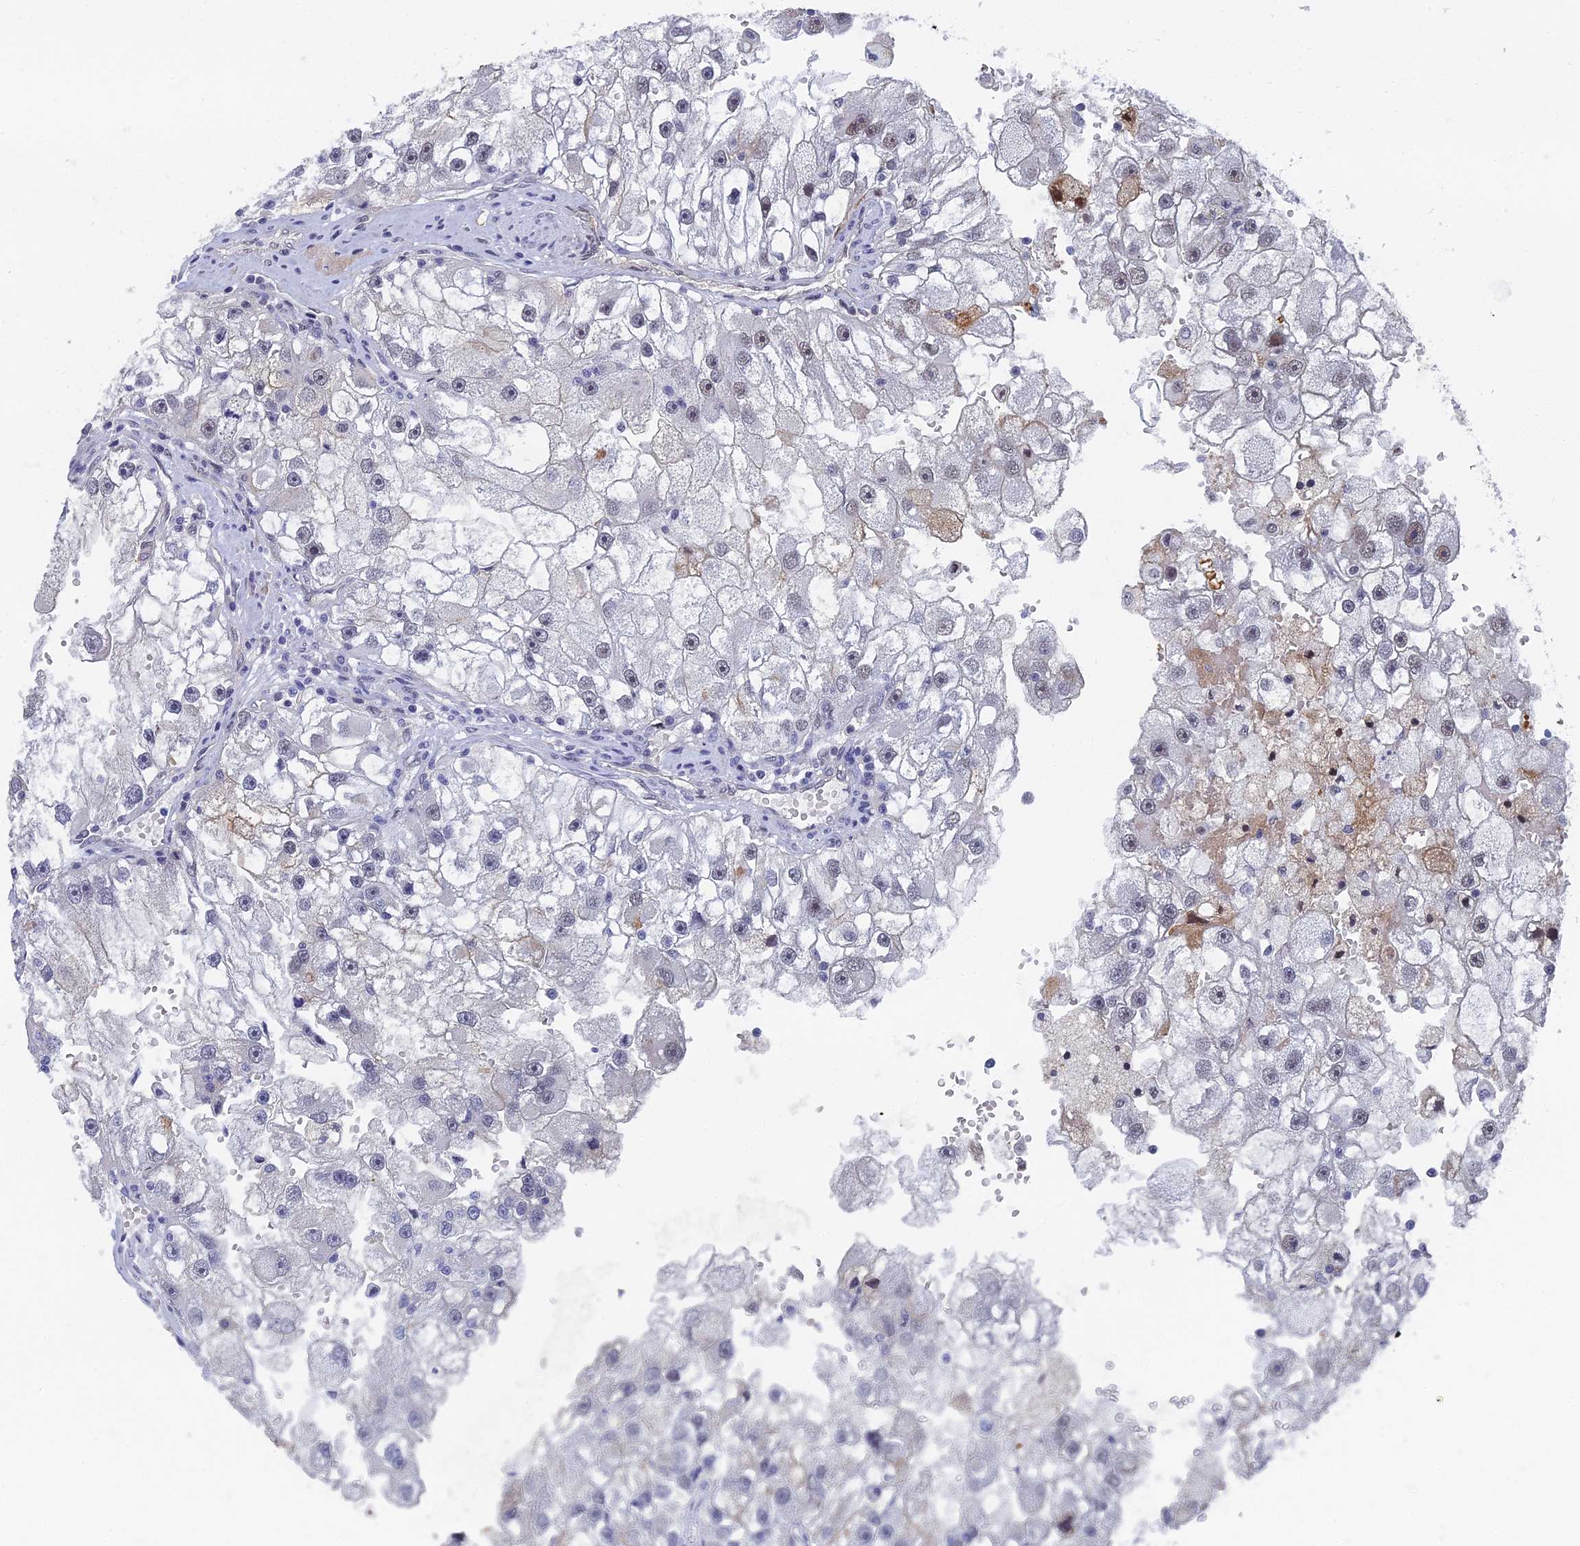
{"staining": {"intensity": "weak", "quantity": "25%-75%", "location": "nuclear"}, "tissue": "renal cancer", "cell_type": "Tumor cells", "image_type": "cancer", "snomed": [{"axis": "morphology", "description": "Adenocarcinoma, NOS"}, {"axis": "topography", "description": "Kidney"}], "caption": "IHC photomicrograph of human renal adenocarcinoma stained for a protein (brown), which displays low levels of weak nuclear expression in about 25%-75% of tumor cells.", "gene": "TAF13", "patient": {"sex": "male", "age": 63}}